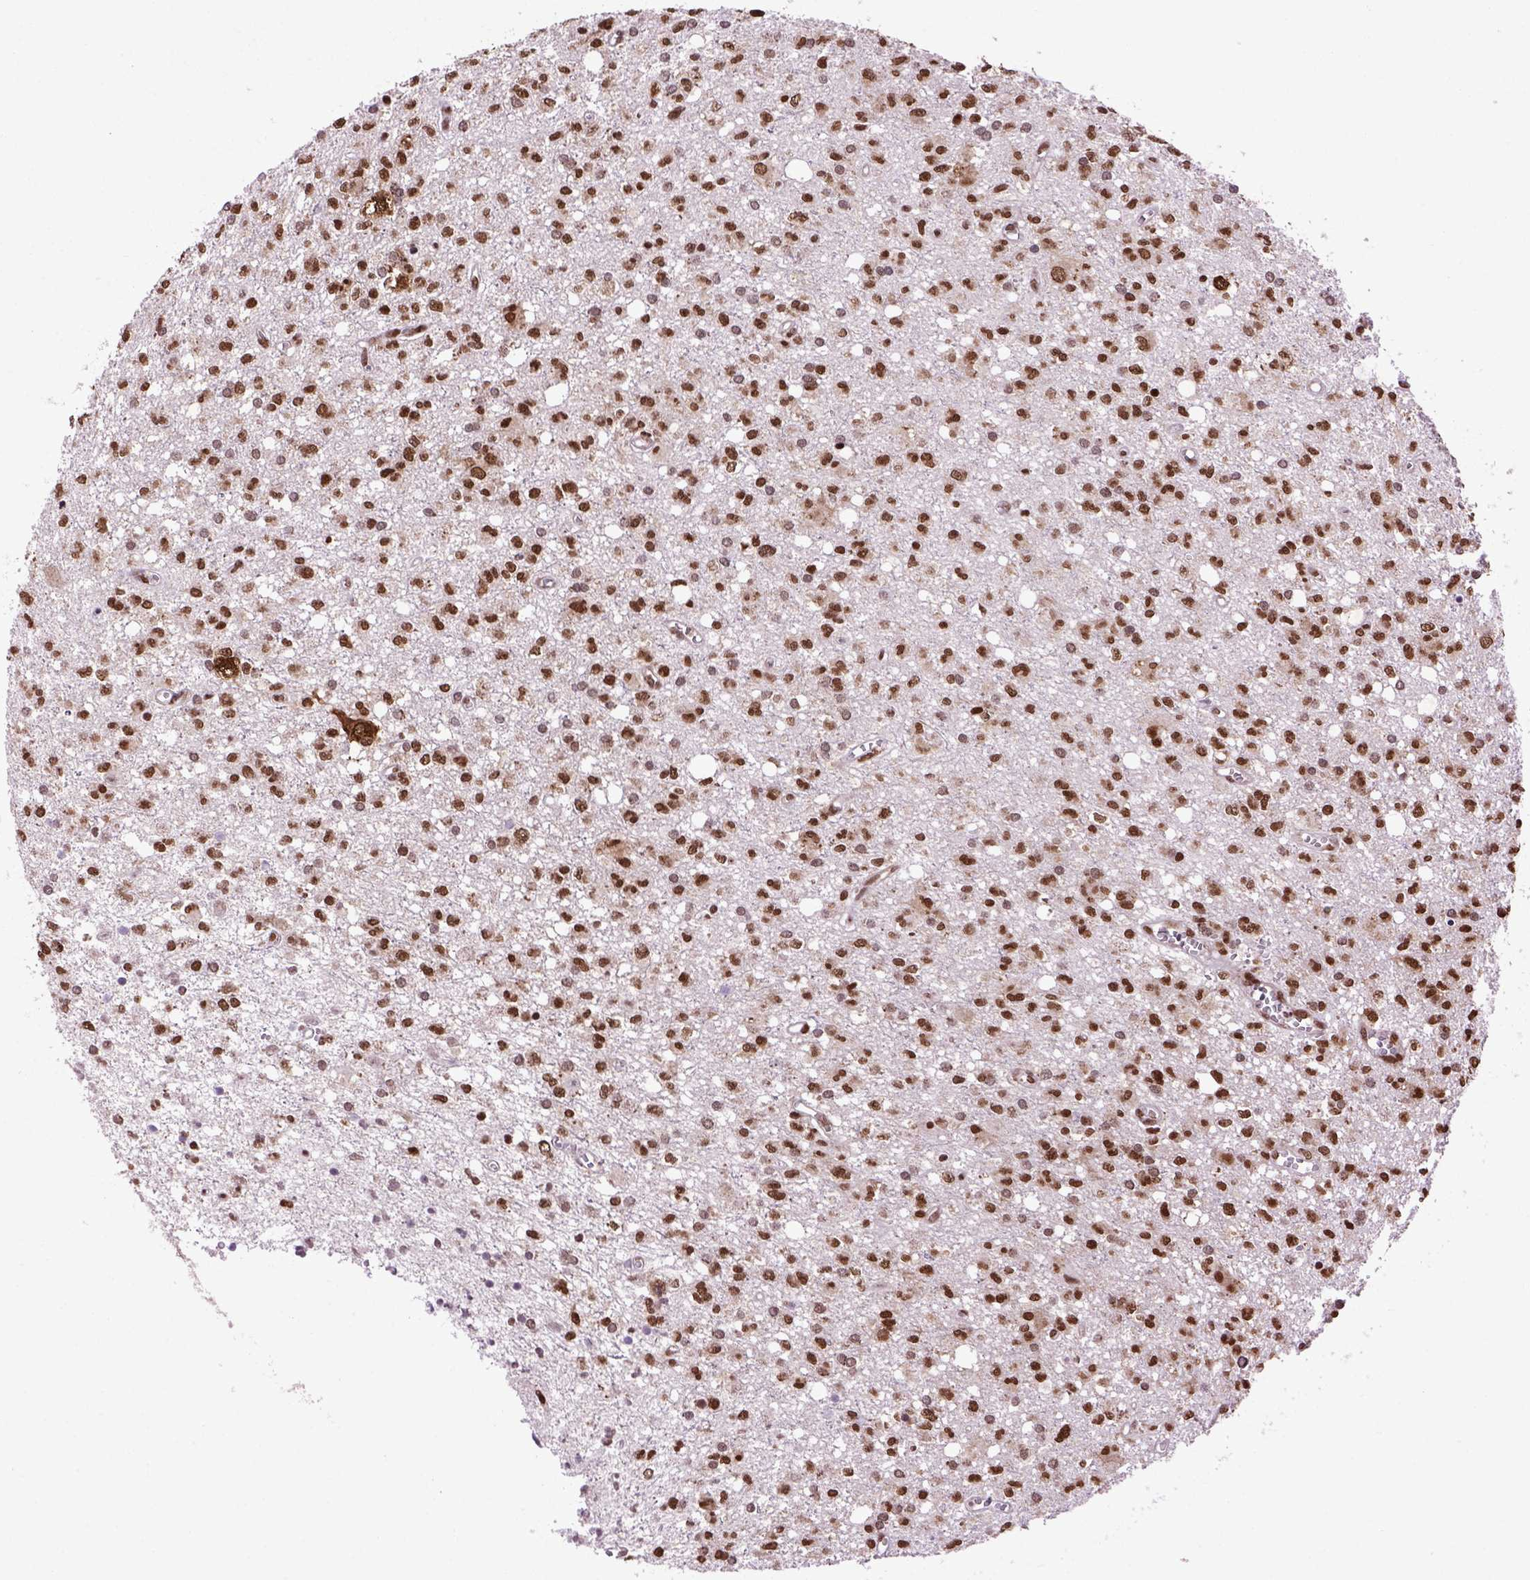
{"staining": {"intensity": "strong", "quantity": ">75%", "location": "nuclear"}, "tissue": "glioma", "cell_type": "Tumor cells", "image_type": "cancer", "snomed": [{"axis": "morphology", "description": "Glioma, malignant, Low grade"}, {"axis": "topography", "description": "Brain"}], "caption": "A histopathology image showing strong nuclear staining in approximately >75% of tumor cells in malignant low-grade glioma, as visualized by brown immunohistochemical staining.", "gene": "CELF1", "patient": {"sex": "male", "age": 64}}